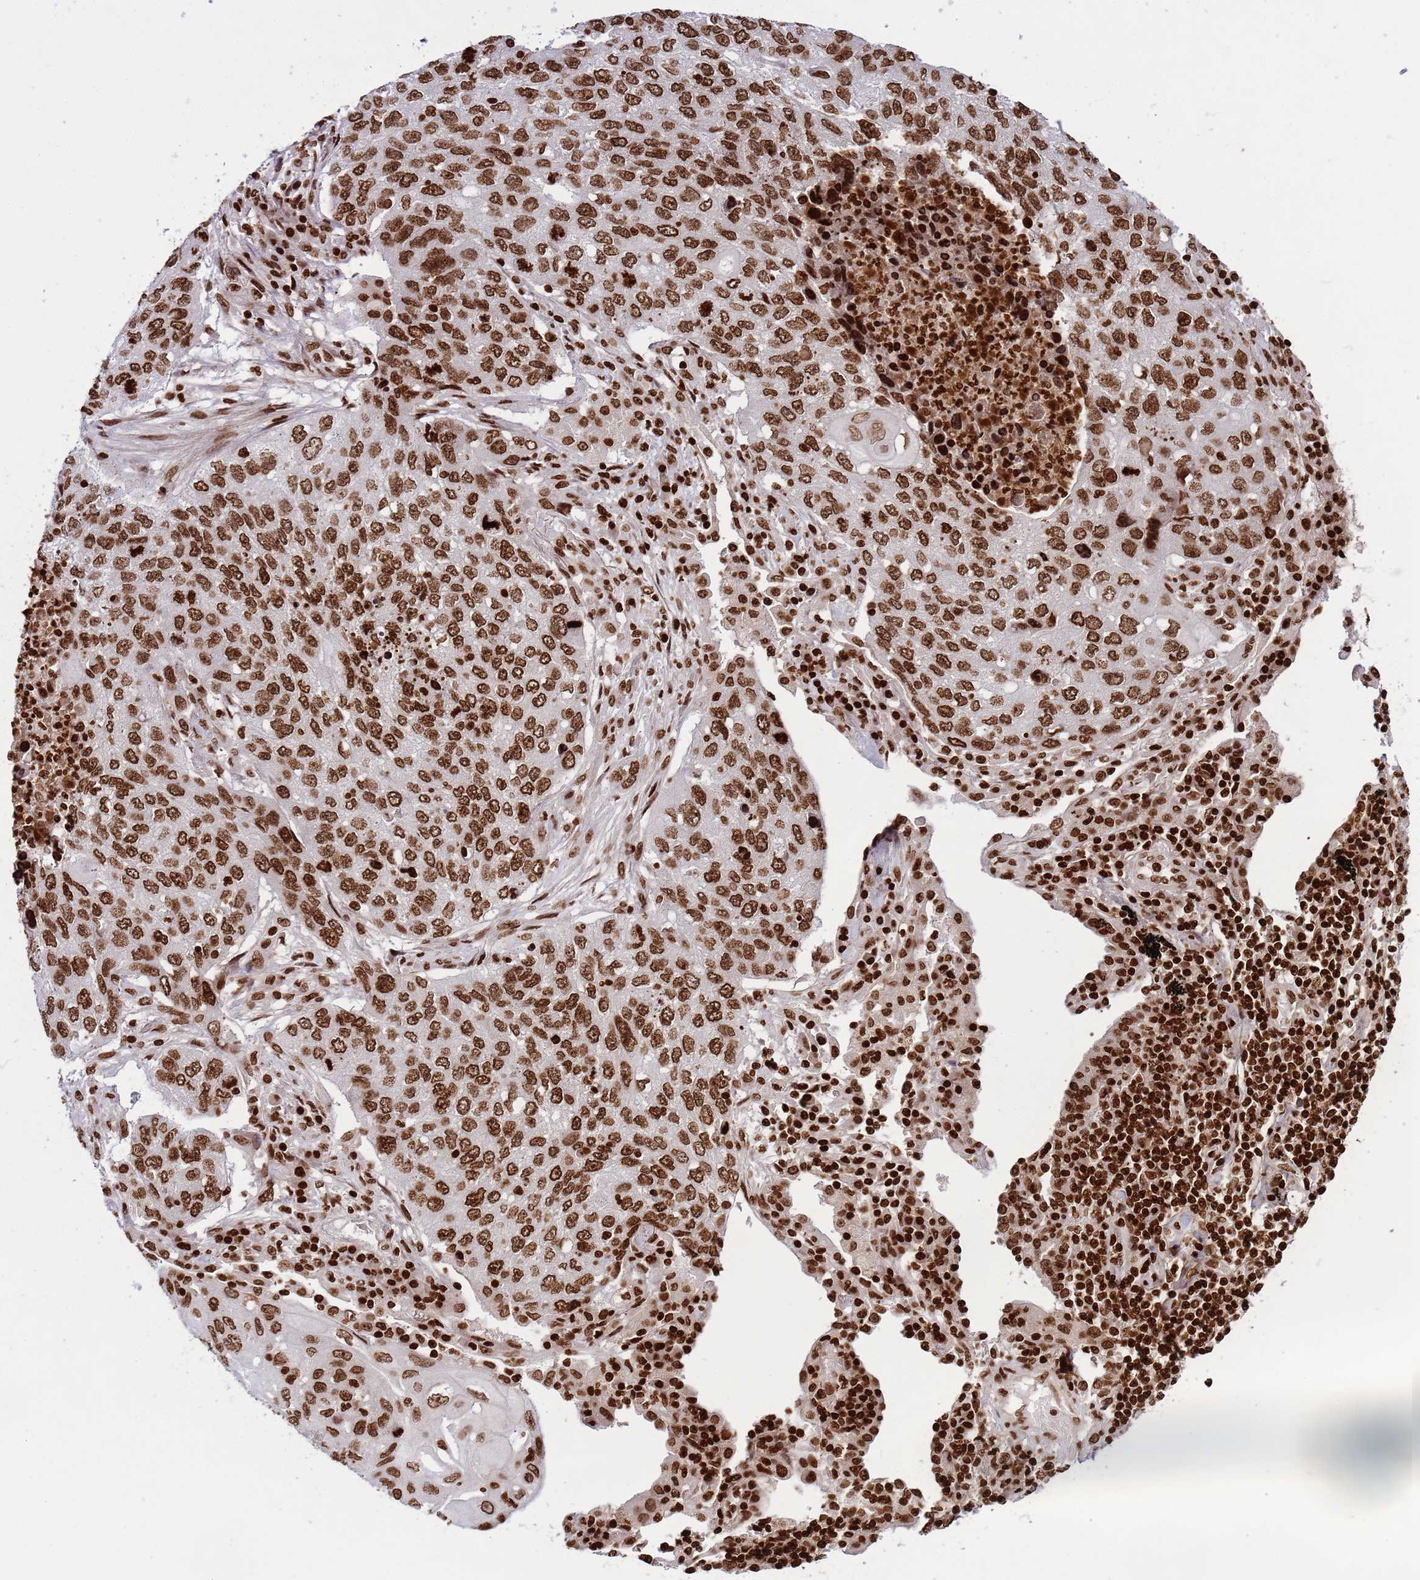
{"staining": {"intensity": "strong", "quantity": ">75%", "location": "nuclear"}, "tissue": "lung cancer", "cell_type": "Tumor cells", "image_type": "cancer", "snomed": [{"axis": "morphology", "description": "Squamous cell carcinoma, NOS"}, {"axis": "topography", "description": "Lung"}], "caption": "Protein staining of lung cancer (squamous cell carcinoma) tissue displays strong nuclear expression in approximately >75% of tumor cells.", "gene": "H3-3B", "patient": {"sex": "female", "age": 63}}